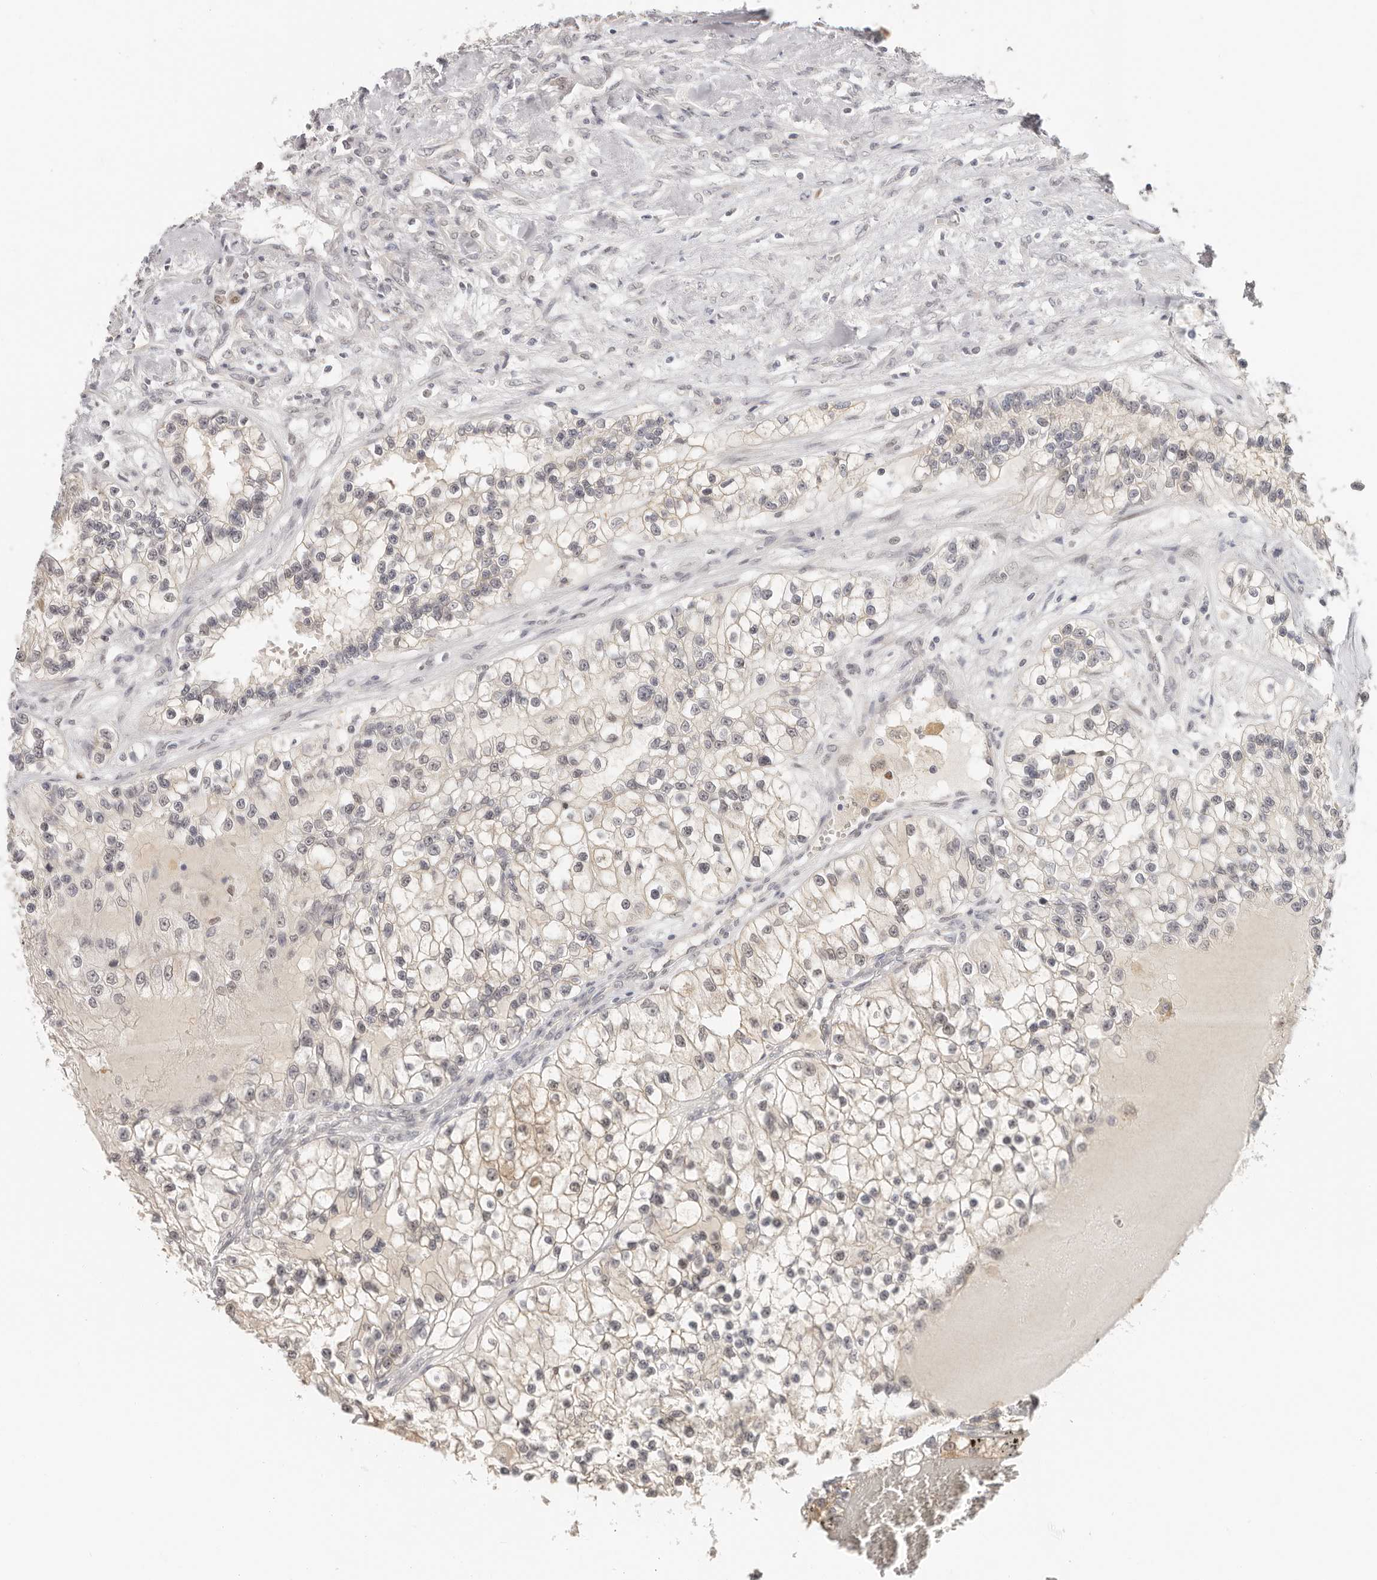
{"staining": {"intensity": "weak", "quantity": "<25%", "location": "cytoplasmic/membranous,nuclear"}, "tissue": "renal cancer", "cell_type": "Tumor cells", "image_type": "cancer", "snomed": [{"axis": "morphology", "description": "Adenocarcinoma, NOS"}, {"axis": "topography", "description": "Kidney"}], "caption": "Tumor cells are negative for brown protein staining in renal cancer.", "gene": "LARP7", "patient": {"sex": "female", "age": 57}}